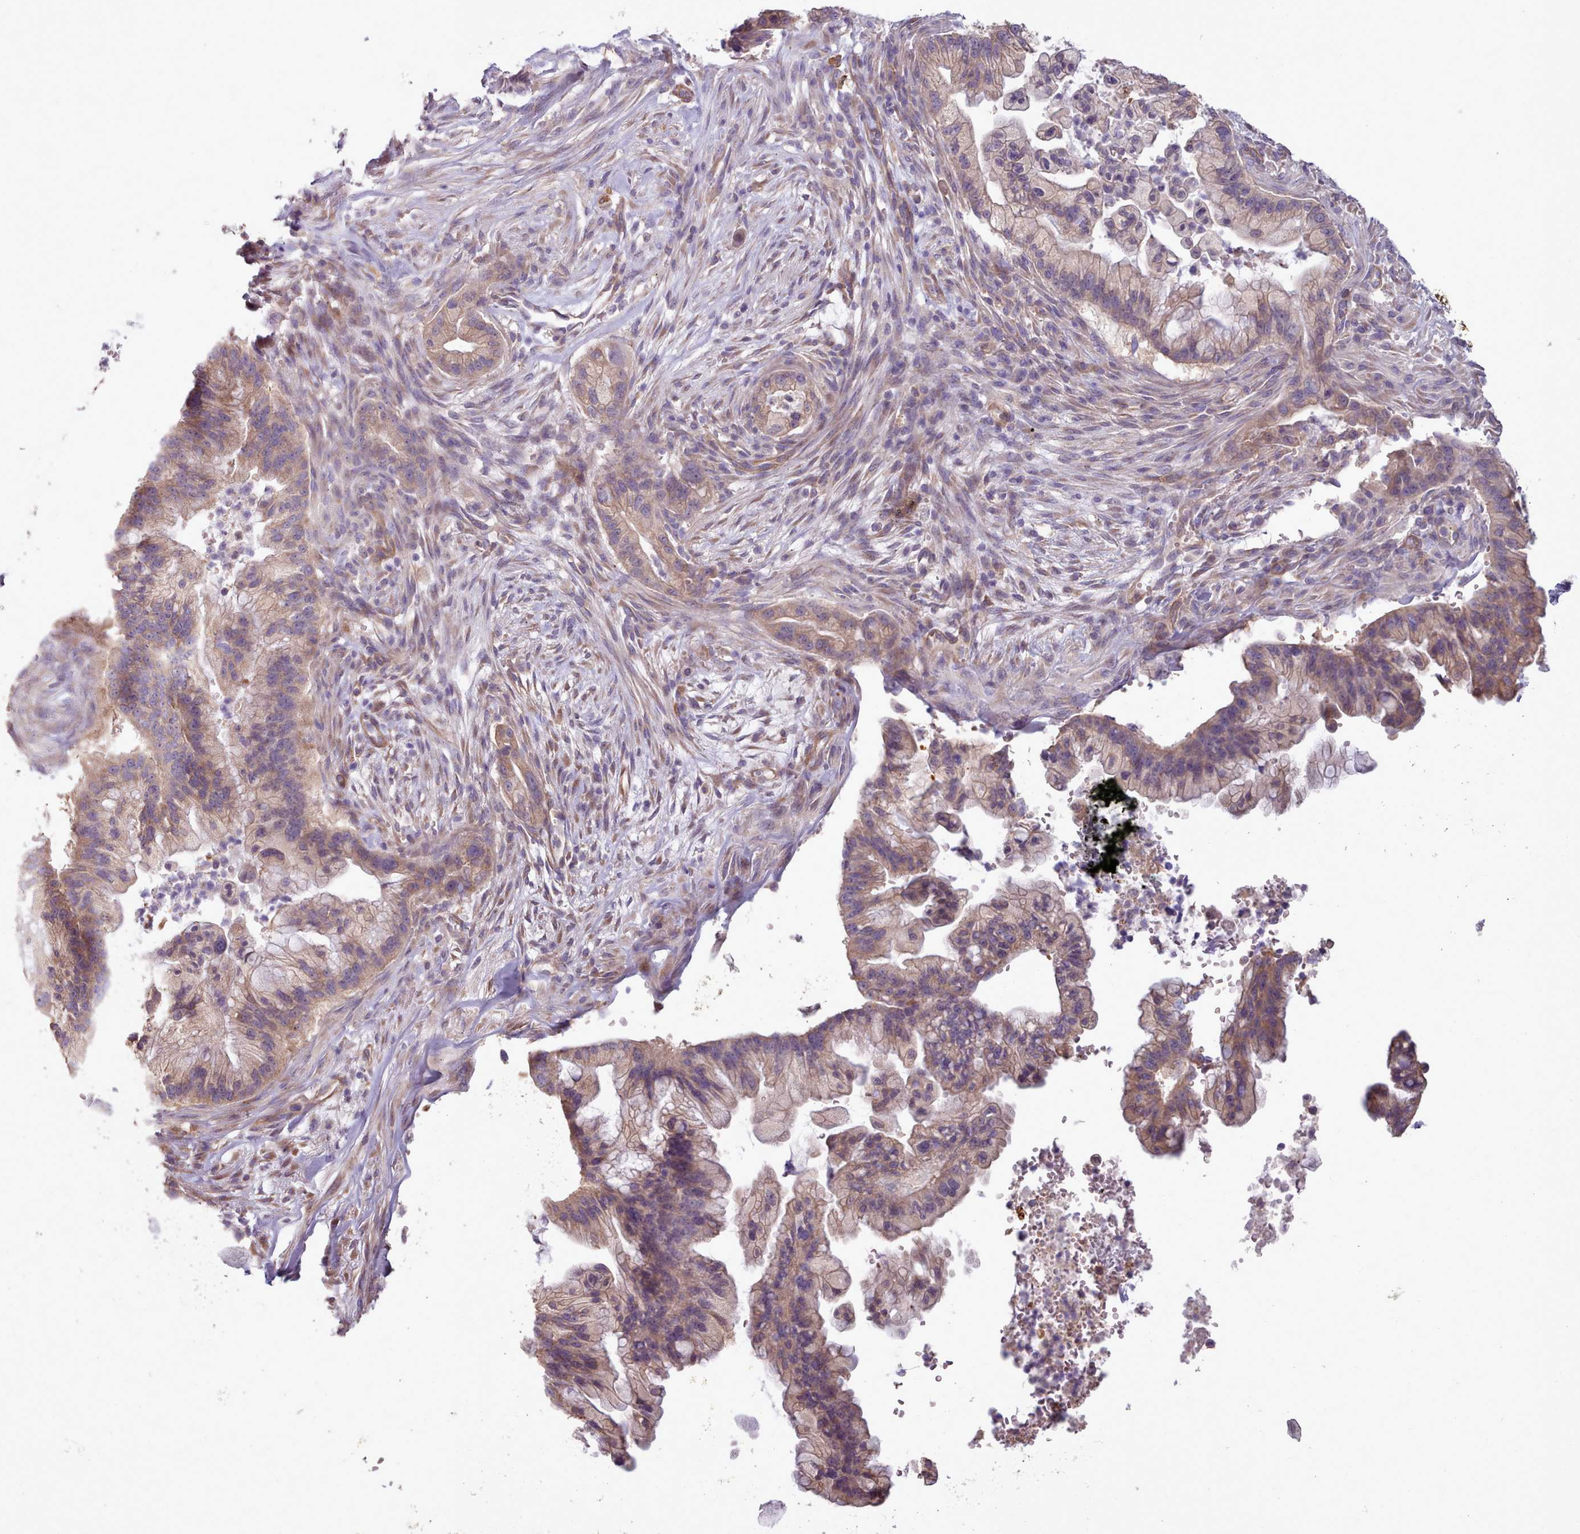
{"staining": {"intensity": "moderate", "quantity": ">75%", "location": "cytoplasmic/membranous"}, "tissue": "pancreatic cancer", "cell_type": "Tumor cells", "image_type": "cancer", "snomed": [{"axis": "morphology", "description": "Adenocarcinoma, NOS"}, {"axis": "topography", "description": "Pancreas"}], "caption": "Protein staining of adenocarcinoma (pancreatic) tissue demonstrates moderate cytoplasmic/membranous expression in approximately >75% of tumor cells.", "gene": "DPF1", "patient": {"sex": "male", "age": 44}}